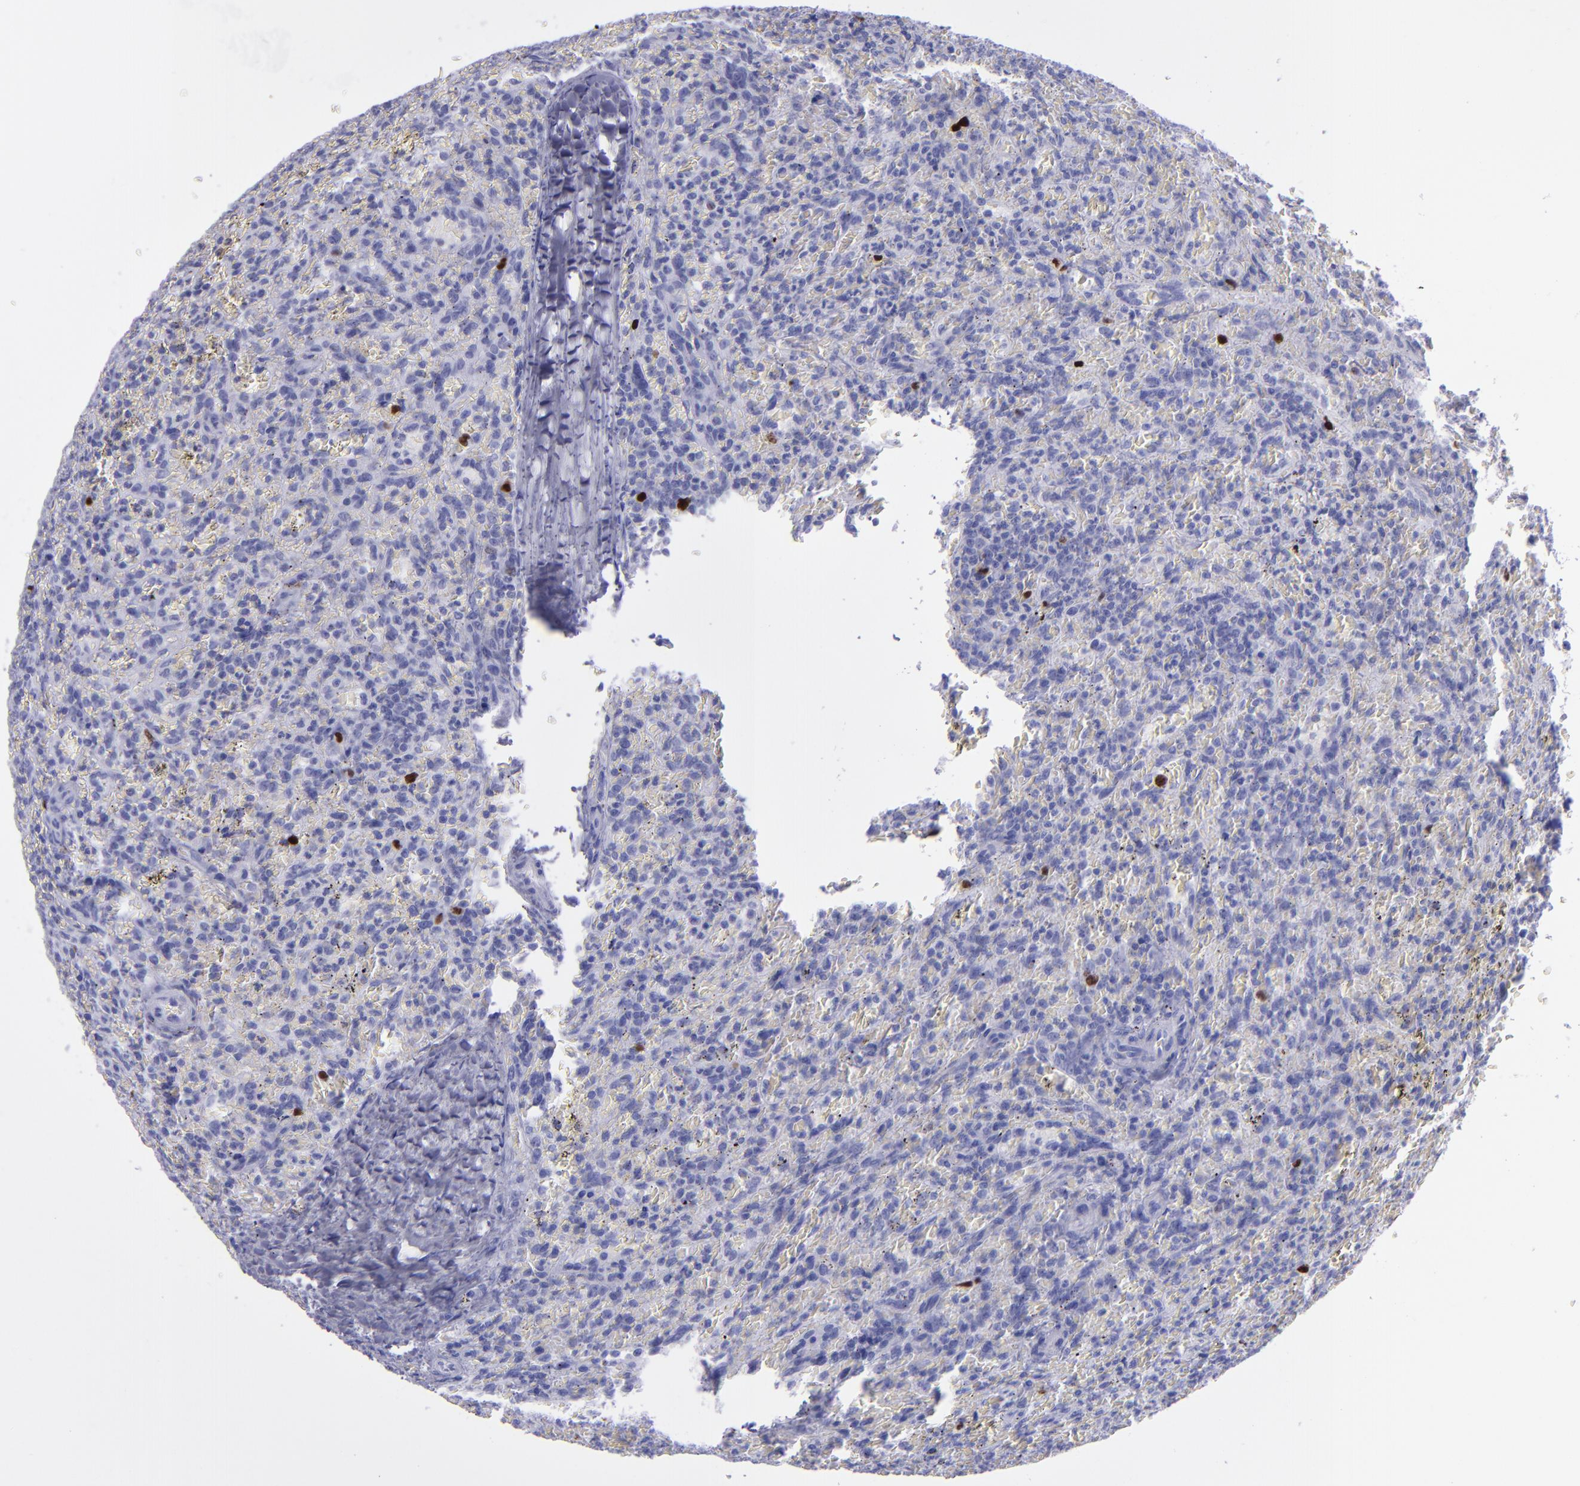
{"staining": {"intensity": "strong", "quantity": "<25%", "location": "nuclear"}, "tissue": "lymphoma", "cell_type": "Tumor cells", "image_type": "cancer", "snomed": [{"axis": "morphology", "description": "Malignant lymphoma, non-Hodgkin's type, Low grade"}, {"axis": "topography", "description": "Spleen"}], "caption": "Lymphoma stained with IHC reveals strong nuclear positivity in about <25% of tumor cells.", "gene": "TOP2A", "patient": {"sex": "female", "age": 64}}